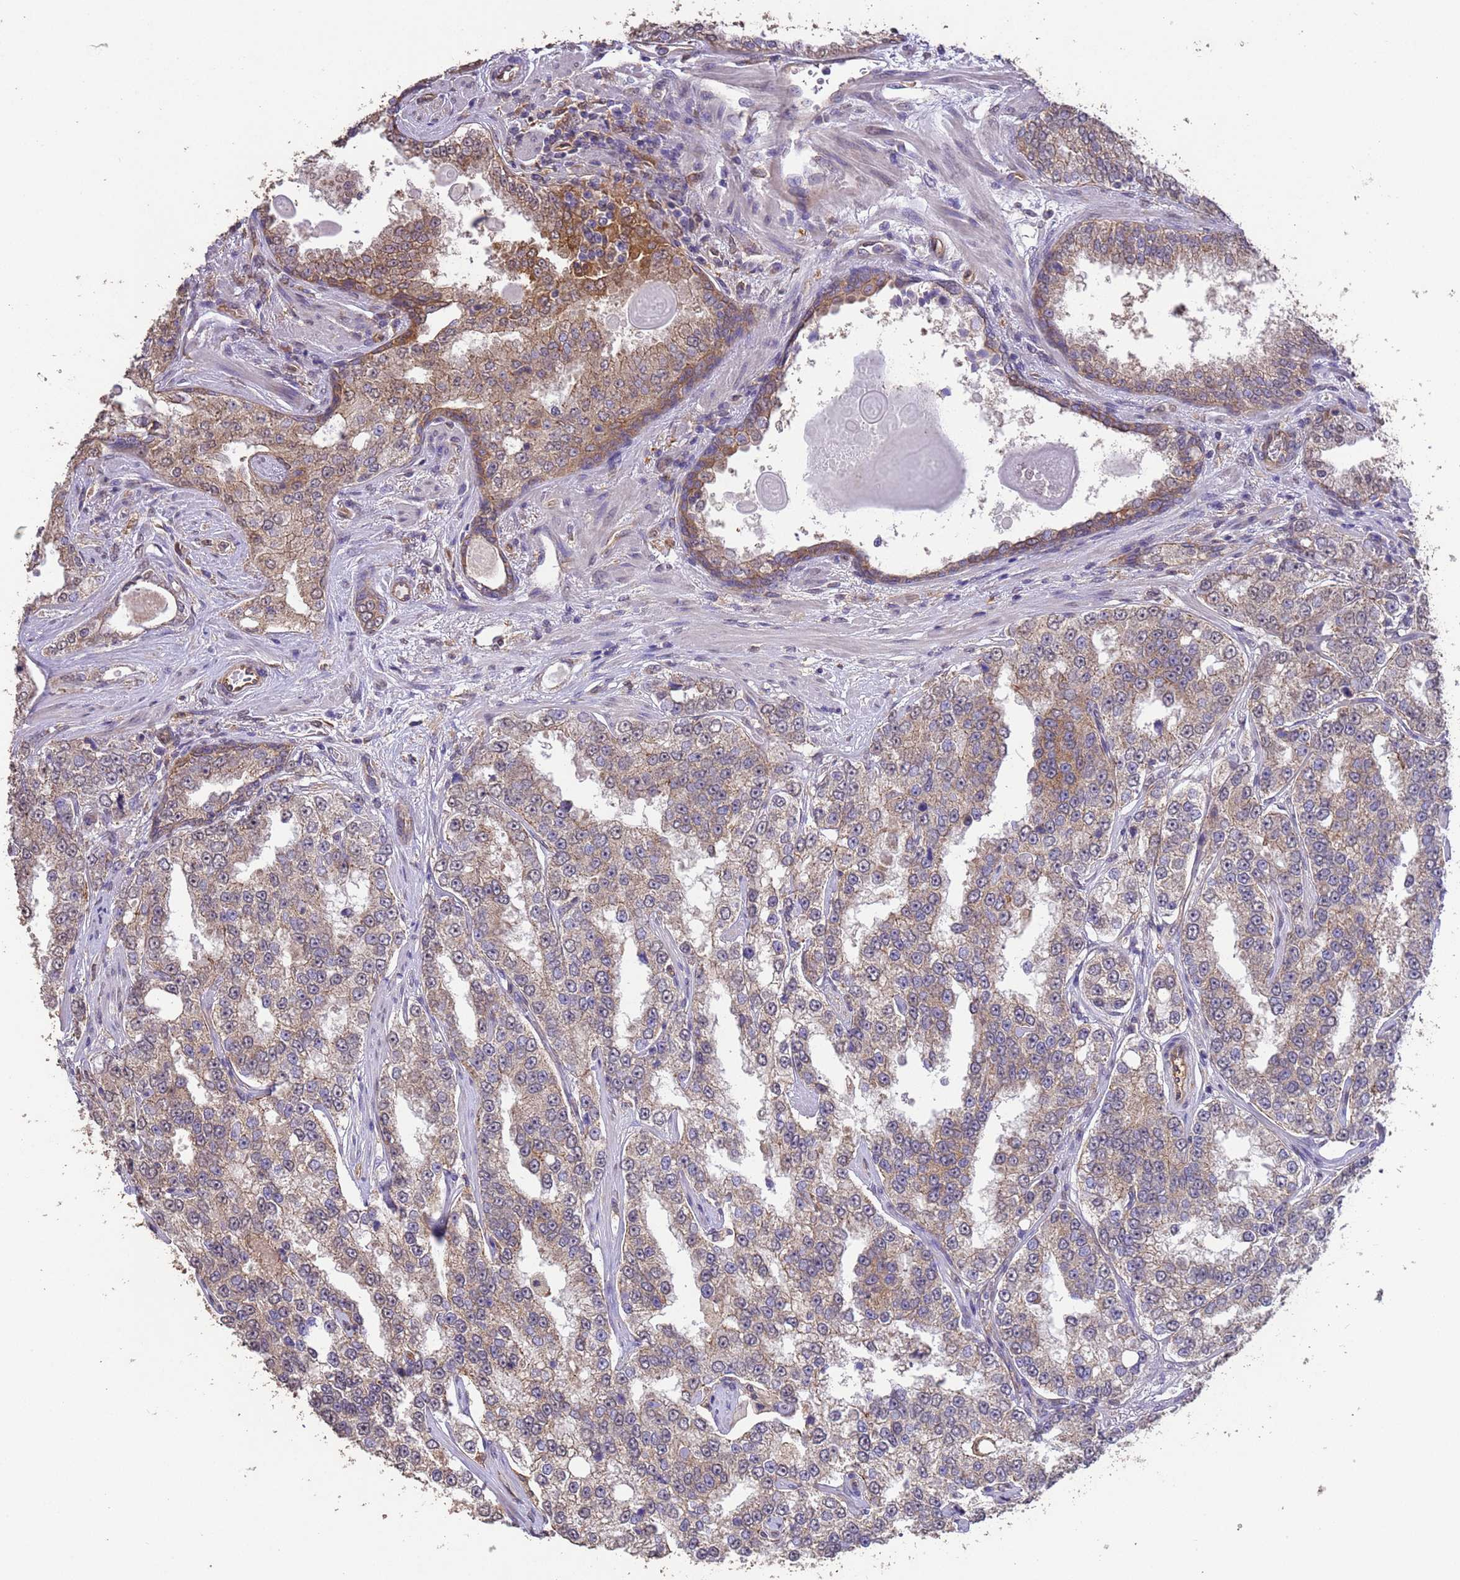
{"staining": {"intensity": "weak", "quantity": ">75%", "location": "cytoplasmic/membranous"}, "tissue": "prostate cancer", "cell_type": "Tumor cells", "image_type": "cancer", "snomed": [{"axis": "morphology", "description": "Normal tissue, NOS"}, {"axis": "morphology", "description": "Adenocarcinoma, High grade"}, {"axis": "topography", "description": "Prostate"}], "caption": "This image exhibits IHC staining of human prostate cancer (high-grade adenocarcinoma), with low weak cytoplasmic/membranous expression in about >75% of tumor cells.", "gene": "NPHP1", "patient": {"sex": "male", "age": 83}}